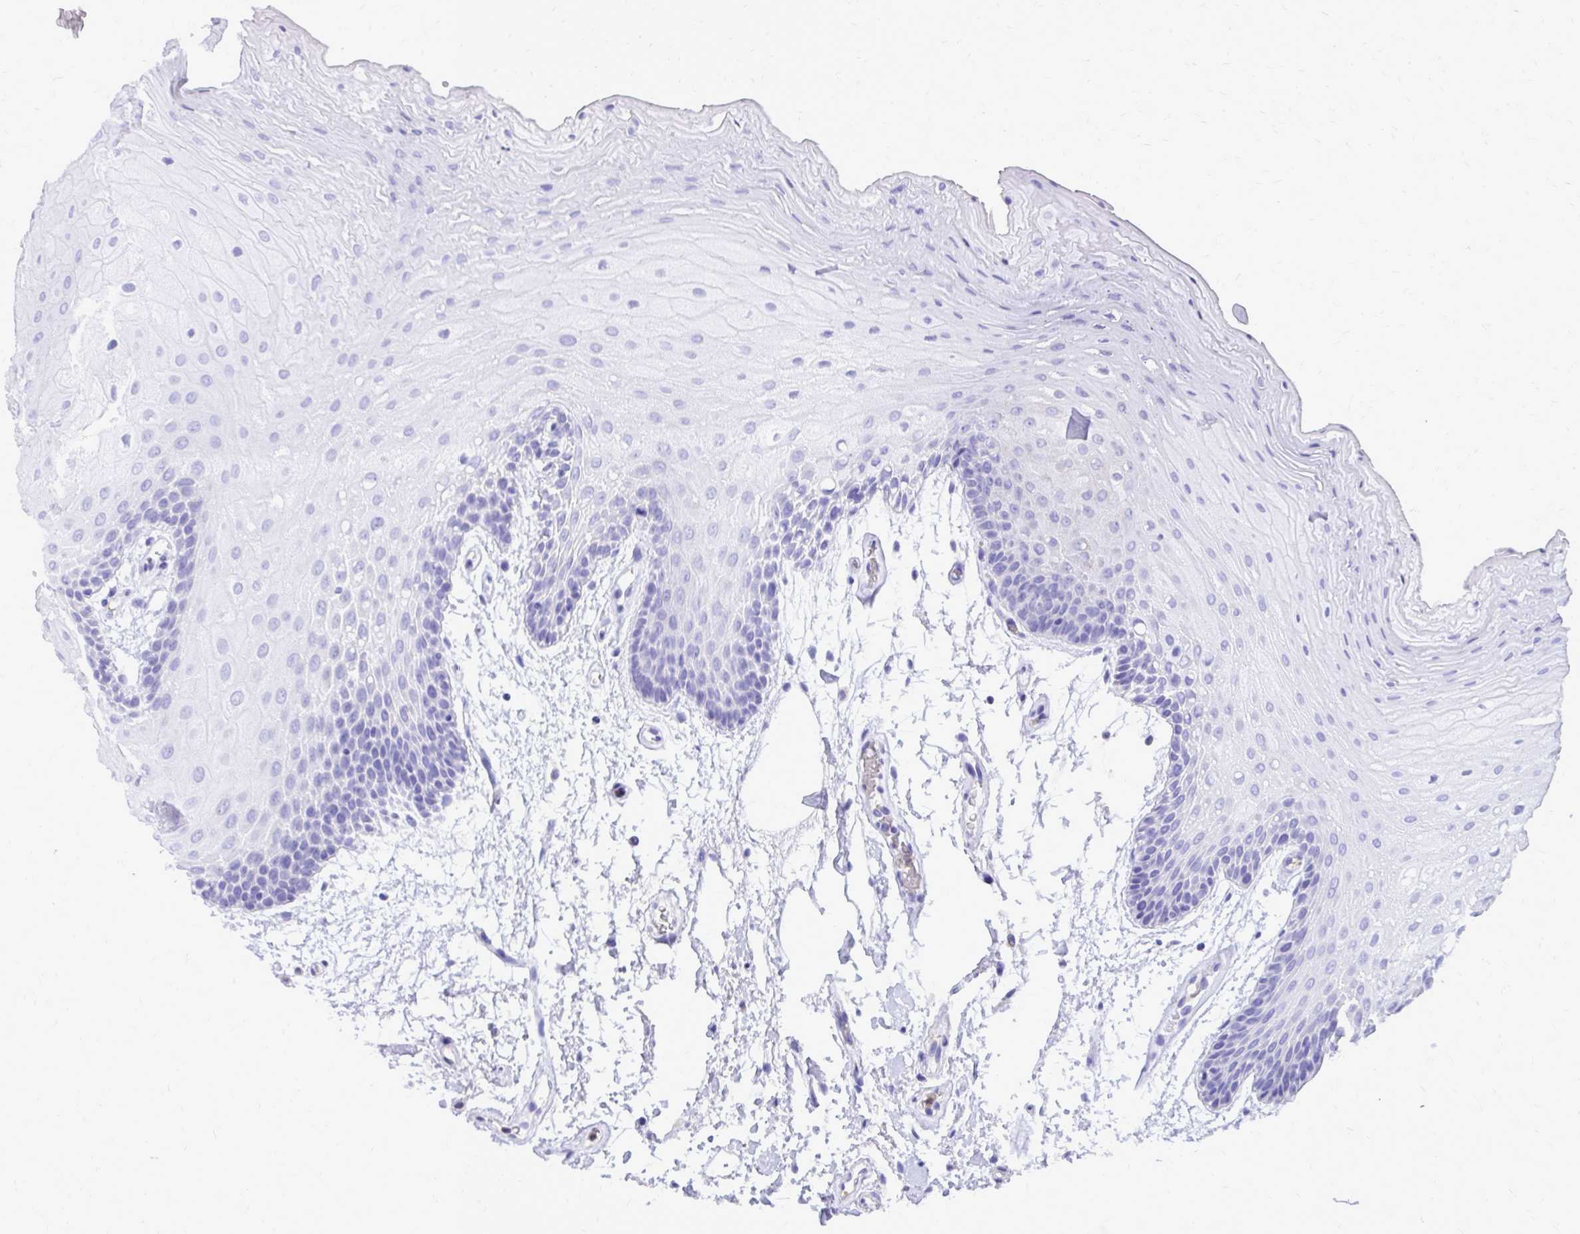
{"staining": {"intensity": "negative", "quantity": "none", "location": "none"}, "tissue": "oral mucosa", "cell_type": "Squamous epithelial cells", "image_type": "normal", "snomed": [{"axis": "morphology", "description": "Normal tissue, NOS"}, {"axis": "morphology", "description": "Squamous cell carcinoma, NOS"}, {"axis": "topography", "description": "Oral tissue"}, {"axis": "topography", "description": "Tounge, NOS"}, {"axis": "topography", "description": "Head-Neck"}], "caption": "Histopathology image shows no protein expression in squamous epithelial cells of unremarkable oral mucosa.", "gene": "CAT", "patient": {"sex": "male", "age": 62}}